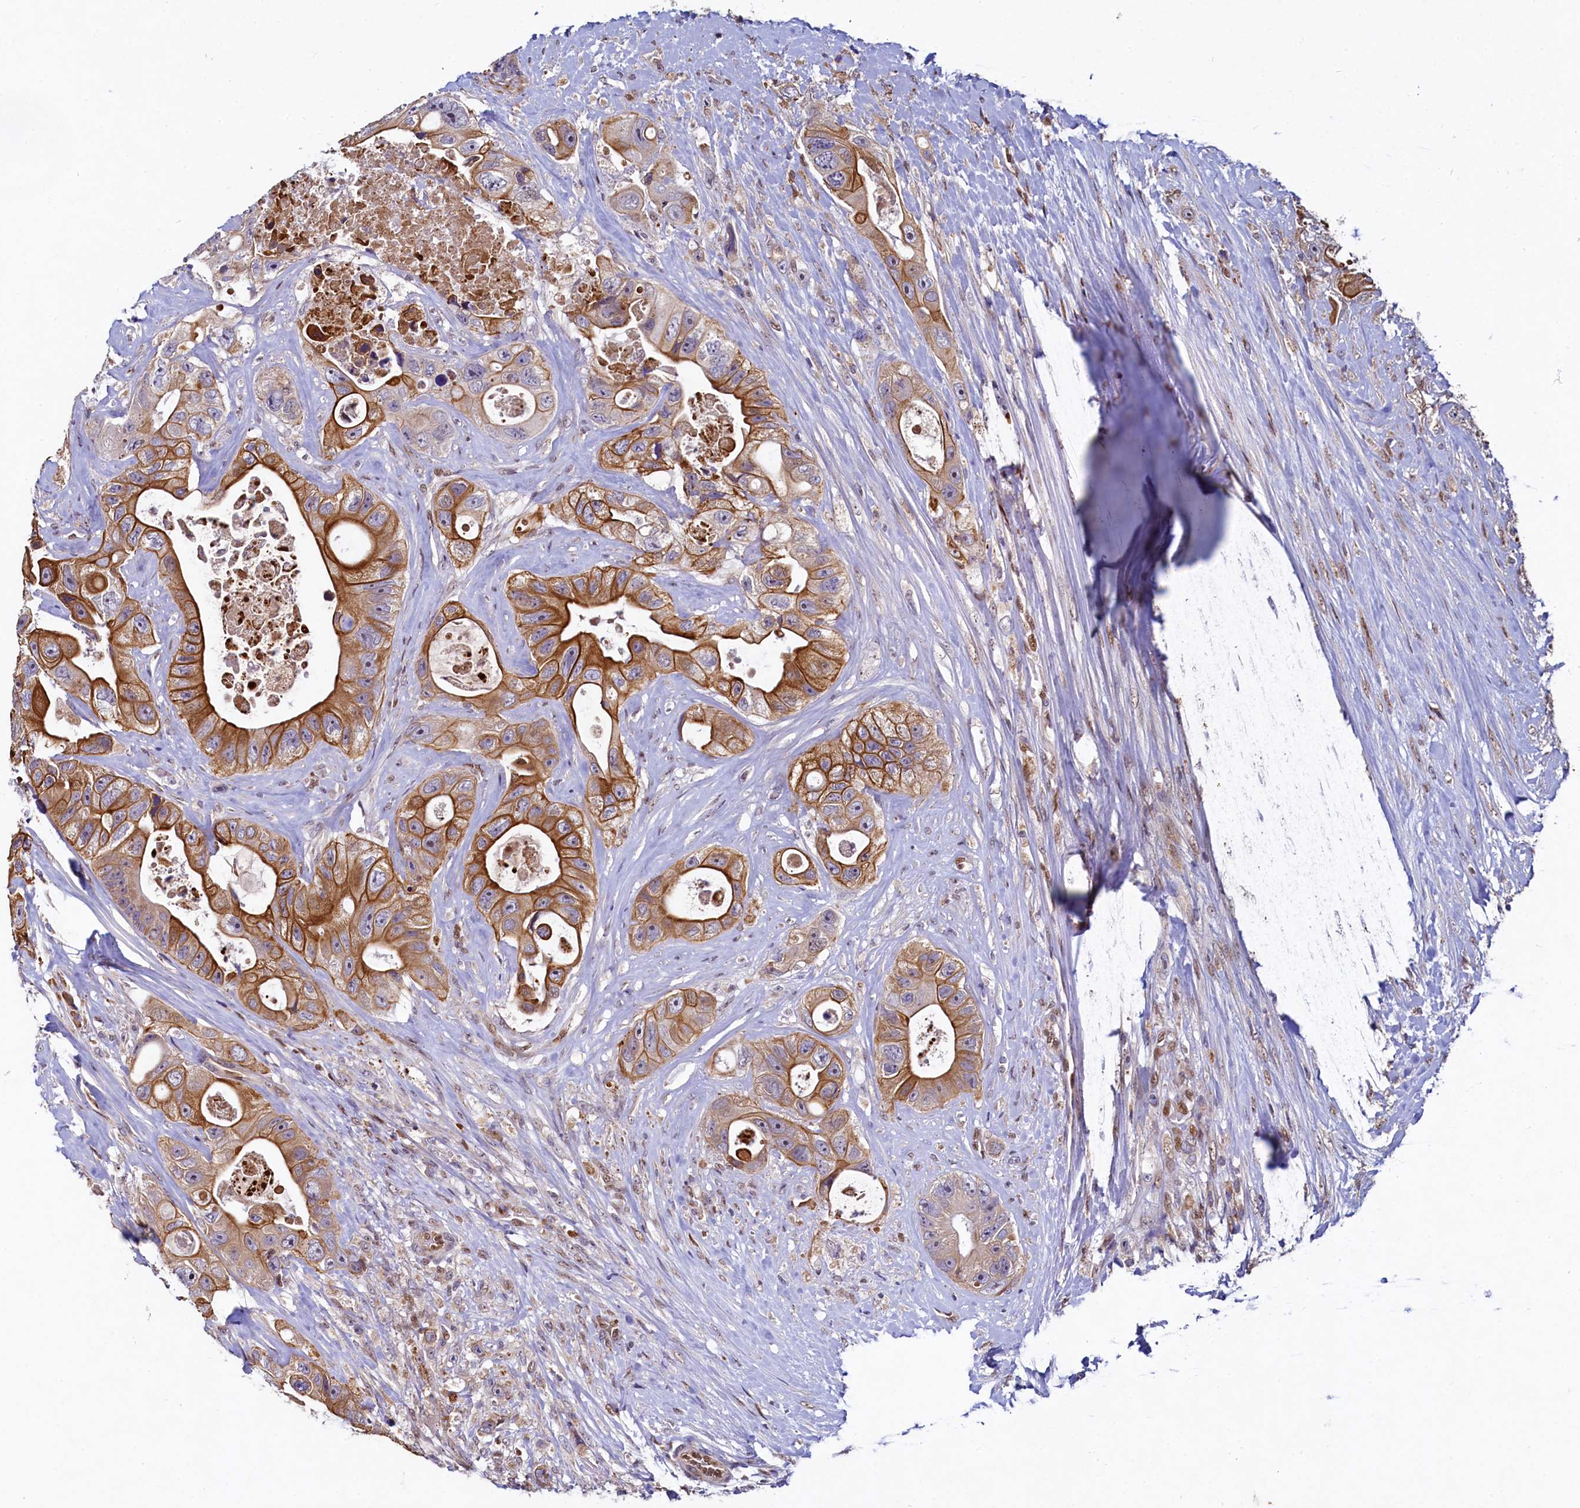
{"staining": {"intensity": "moderate", "quantity": ">75%", "location": "cytoplasmic/membranous"}, "tissue": "colorectal cancer", "cell_type": "Tumor cells", "image_type": "cancer", "snomed": [{"axis": "morphology", "description": "Adenocarcinoma, NOS"}, {"axis": "topography", "description": "Colon"}], "caption": "The immunohistochemical stain highlights moderate cytoplasmic/membranous expression in tumor cells of colorectal adenocarcinoma tissue.", "gene": "ZNF577", "patient": {"sex": "female", "age": 46}}